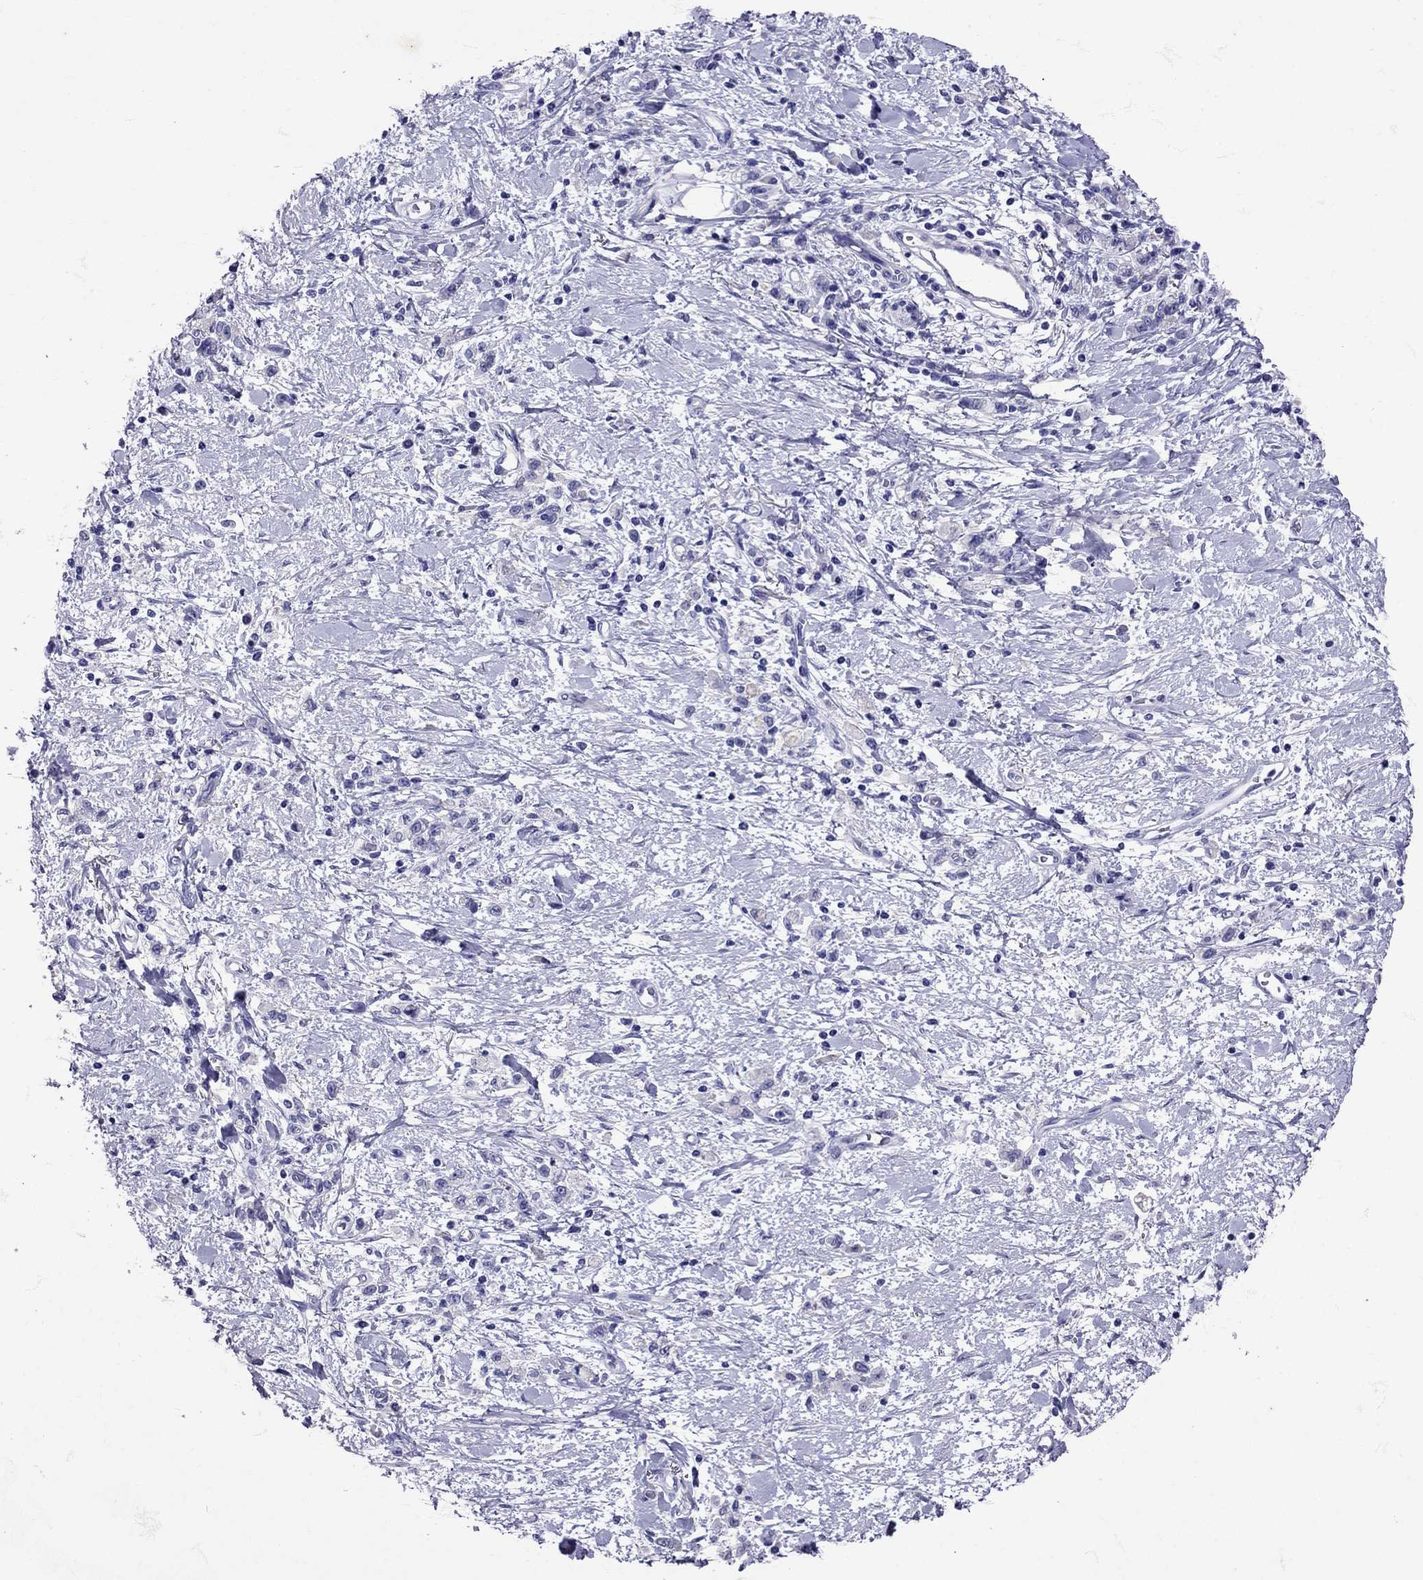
{"staining": {"intensity": "negative", "quantity": "none", "location": "none"}, "tissue": "stomach cancer", "cell_type": "Tumor cells", "image_type": "cancer", "snomed": [{"axis": "morphology", "description": "Adenocarcinoma, NOS"}, {"axis": "topography", "description": "Stomach"}], "caption": "Tumor cells show no significant protein positivity in adenocarcinoma (stomach).", "gene": "AVP", "patient": {"sex": "male", "age": 77}}